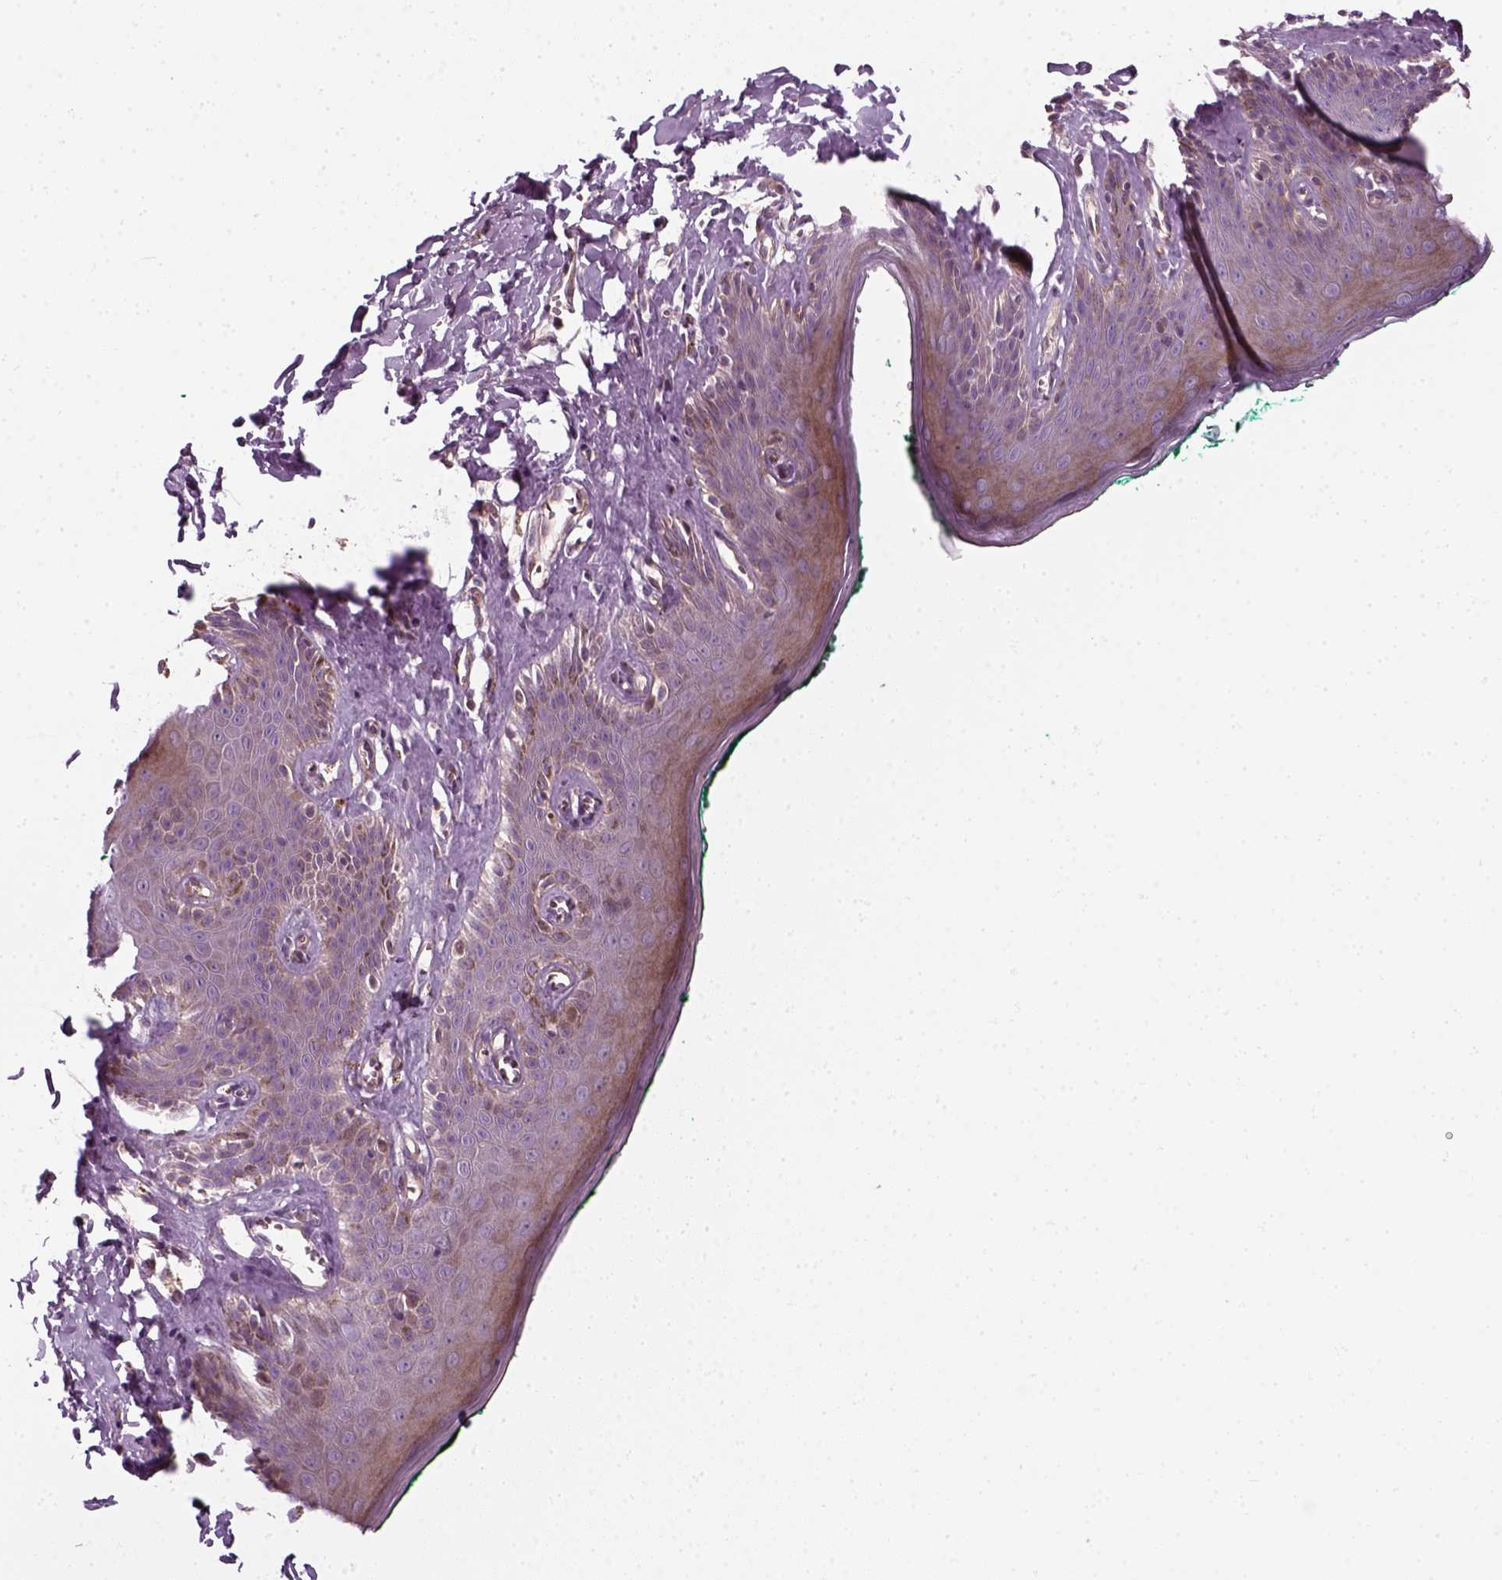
{"staining": {"intensity": "moderate", "quantity": "25%-75%", "location": "cytoplasmic/membranous"}, "tissue": "skin", "cell_type": "Epidermal cells", "image_type": "normal", "snomed": [{"axis": "morphology", "description": "Normal tissue, NOS"}, {"axis": "topography", "description": "Vulva"}, {"axis": "topography", "description": "Peripheral nerve tissue"}], "caption": "Immunohistochemistry (IHC) (DAB (3,3'-diaminobenzidine)) staining of benign human skin reveals moderate cytoplasmic/membranous protein positivity in approximately 25%-75% of epidermal cells.", "gene": "DNASE1L1", "patient": {"sex": "female", "age": 66}}